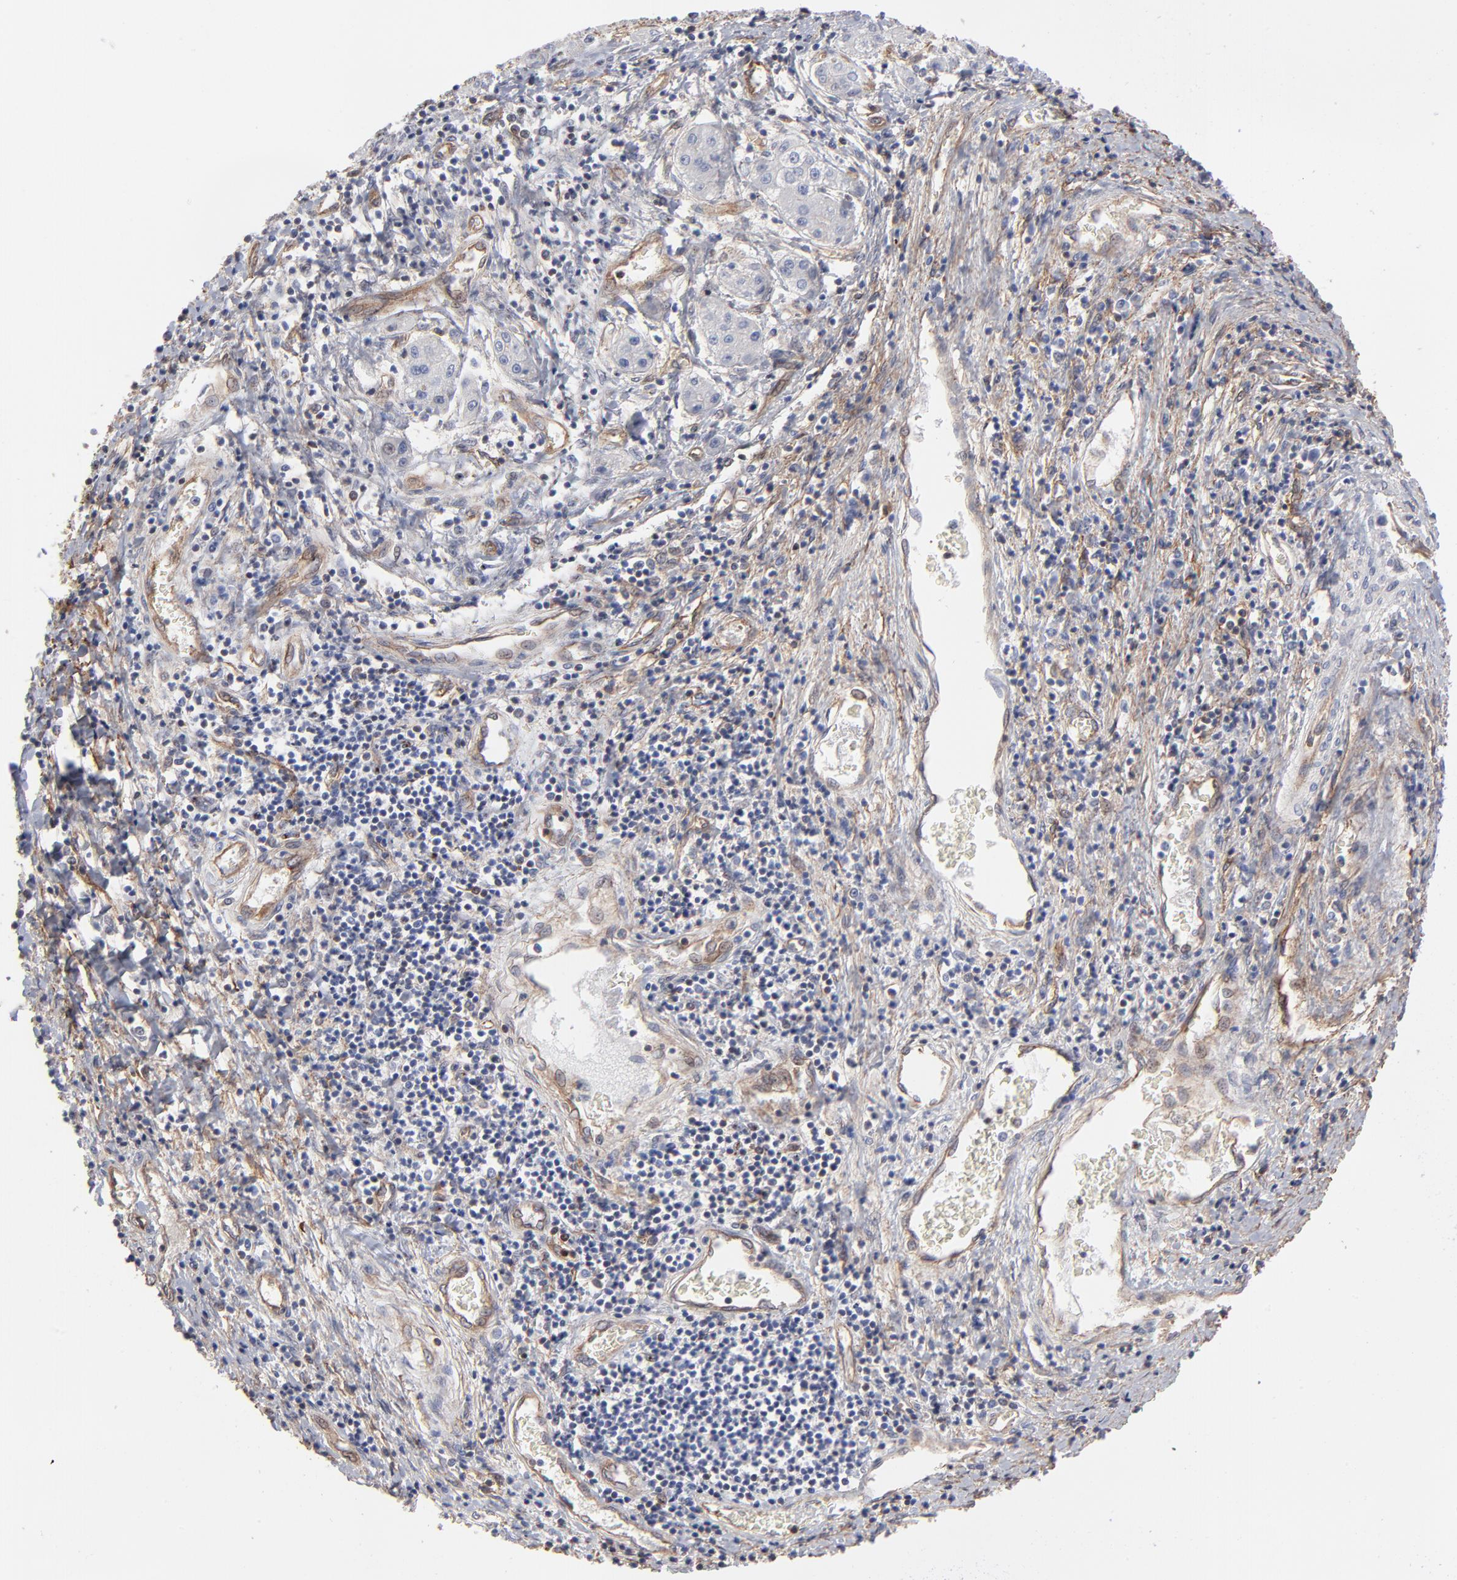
{"staining": {"intensity": "negative", "quantity": "none", "location": "none"}, "tissue": "liver cancer", "cell_type": "Tumor cells", "image_type": "cancer", "snomed": [{"axis": "morphology", "description": "Carcinoma, Hepatocellular, NOS"}, {"axis": "topography", "description": "Liver"}], "caption": "Immunohistochemistry of liver cancer reveals no expression in tumor cells.", "gene": "PXN", "patient": {"sex": "male", "age": 24}}